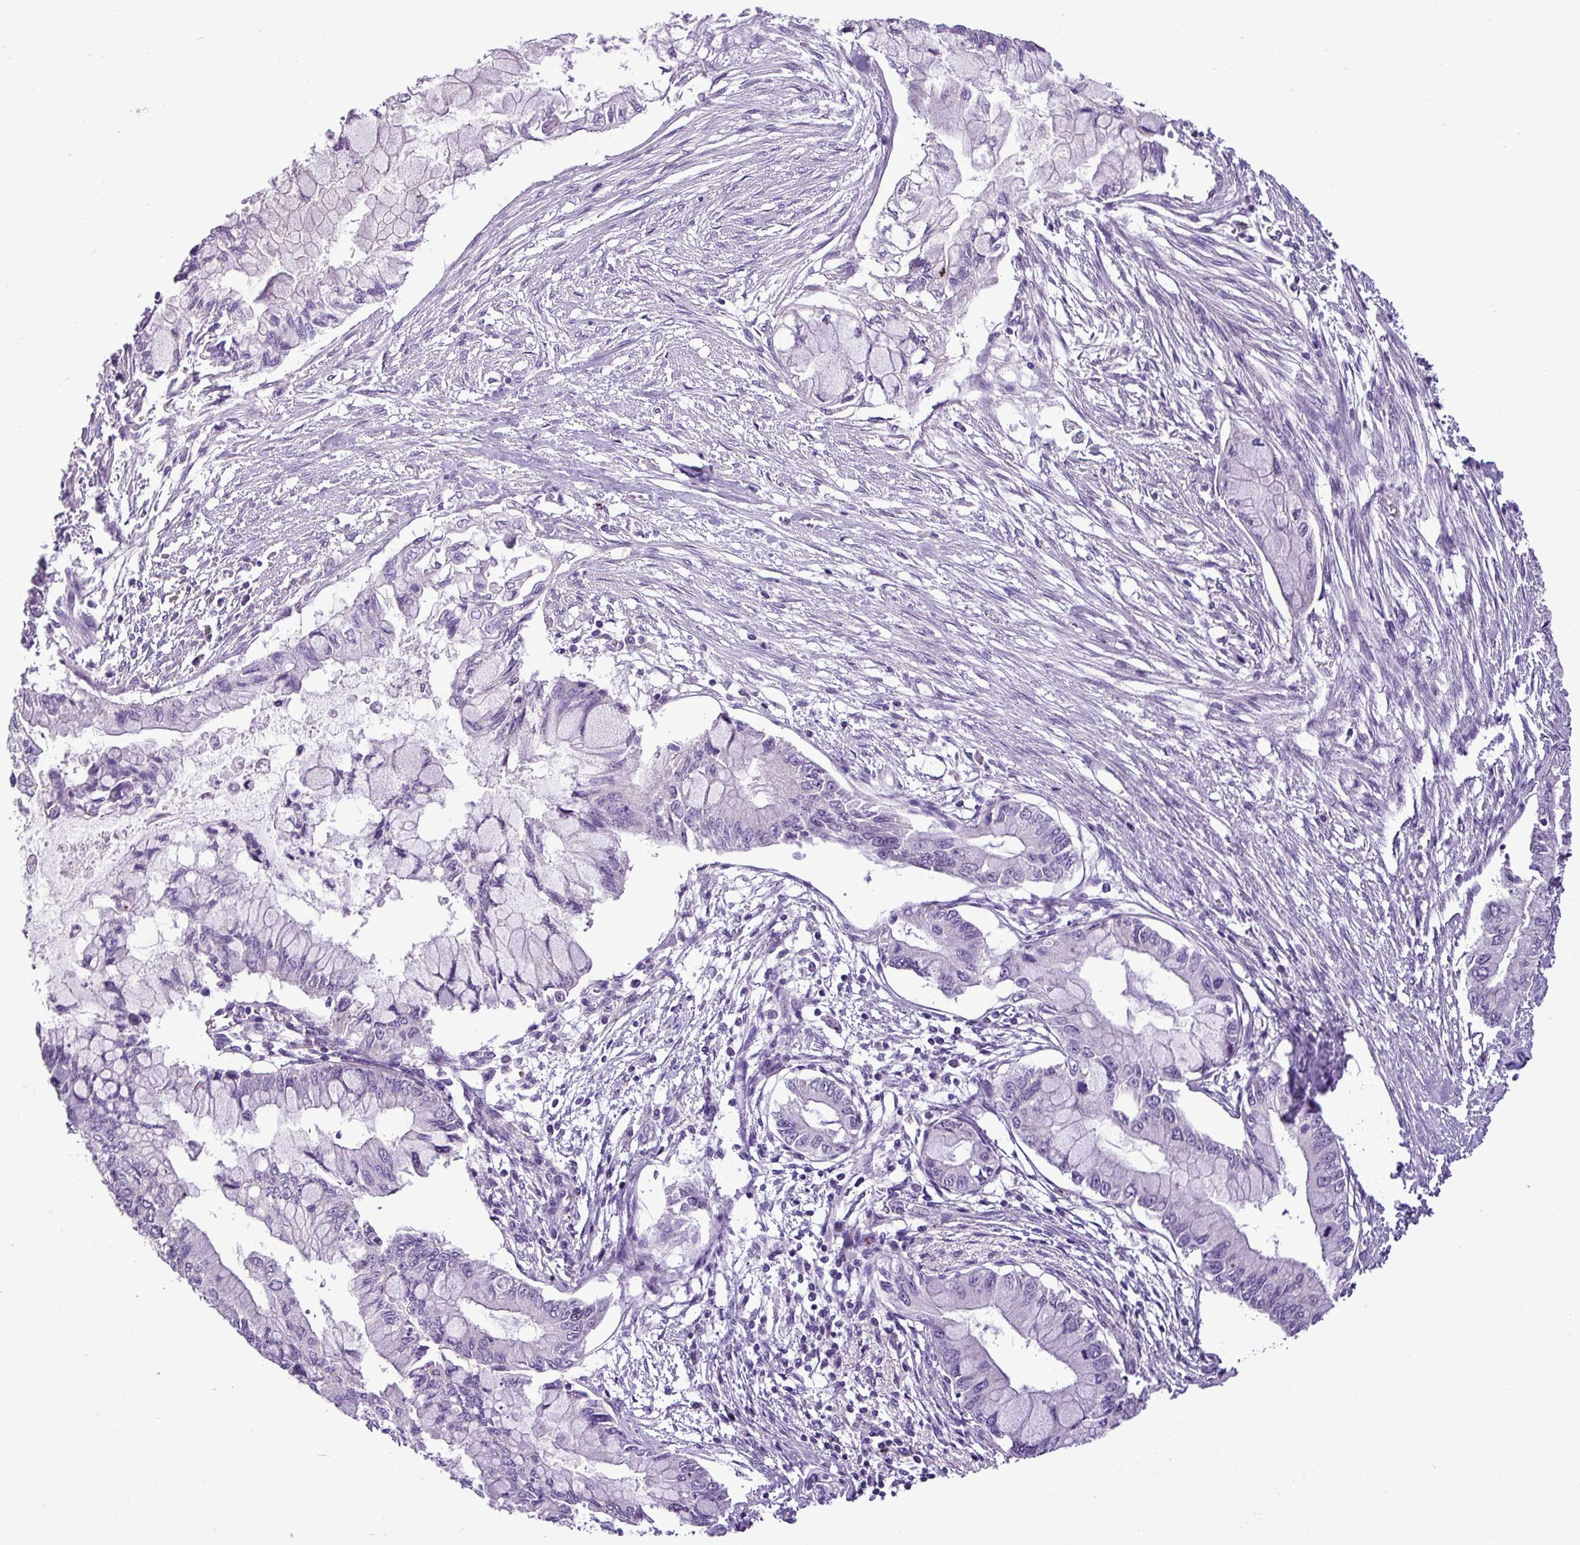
{"staining": {"intensity": "negative", "quantity": "none", "location": "none"}, "tissue": "pancreatic cancer", "cell_type": "Tumor cells", "image_type": "cancer", "snomed": [{"axis": "morphology", "description": "Adenocarcinoma, NOS"}, {"axis": "topography", "description": "Pancreas"}], "caption": "A high-resolution image shows immunohistochemistry (IHC) staining of pancreatic adenocarcinoma, which shows no significant staining in tumor cells.", "gene": "IL17A", "patient": {"sex": "male", "age": 48}}